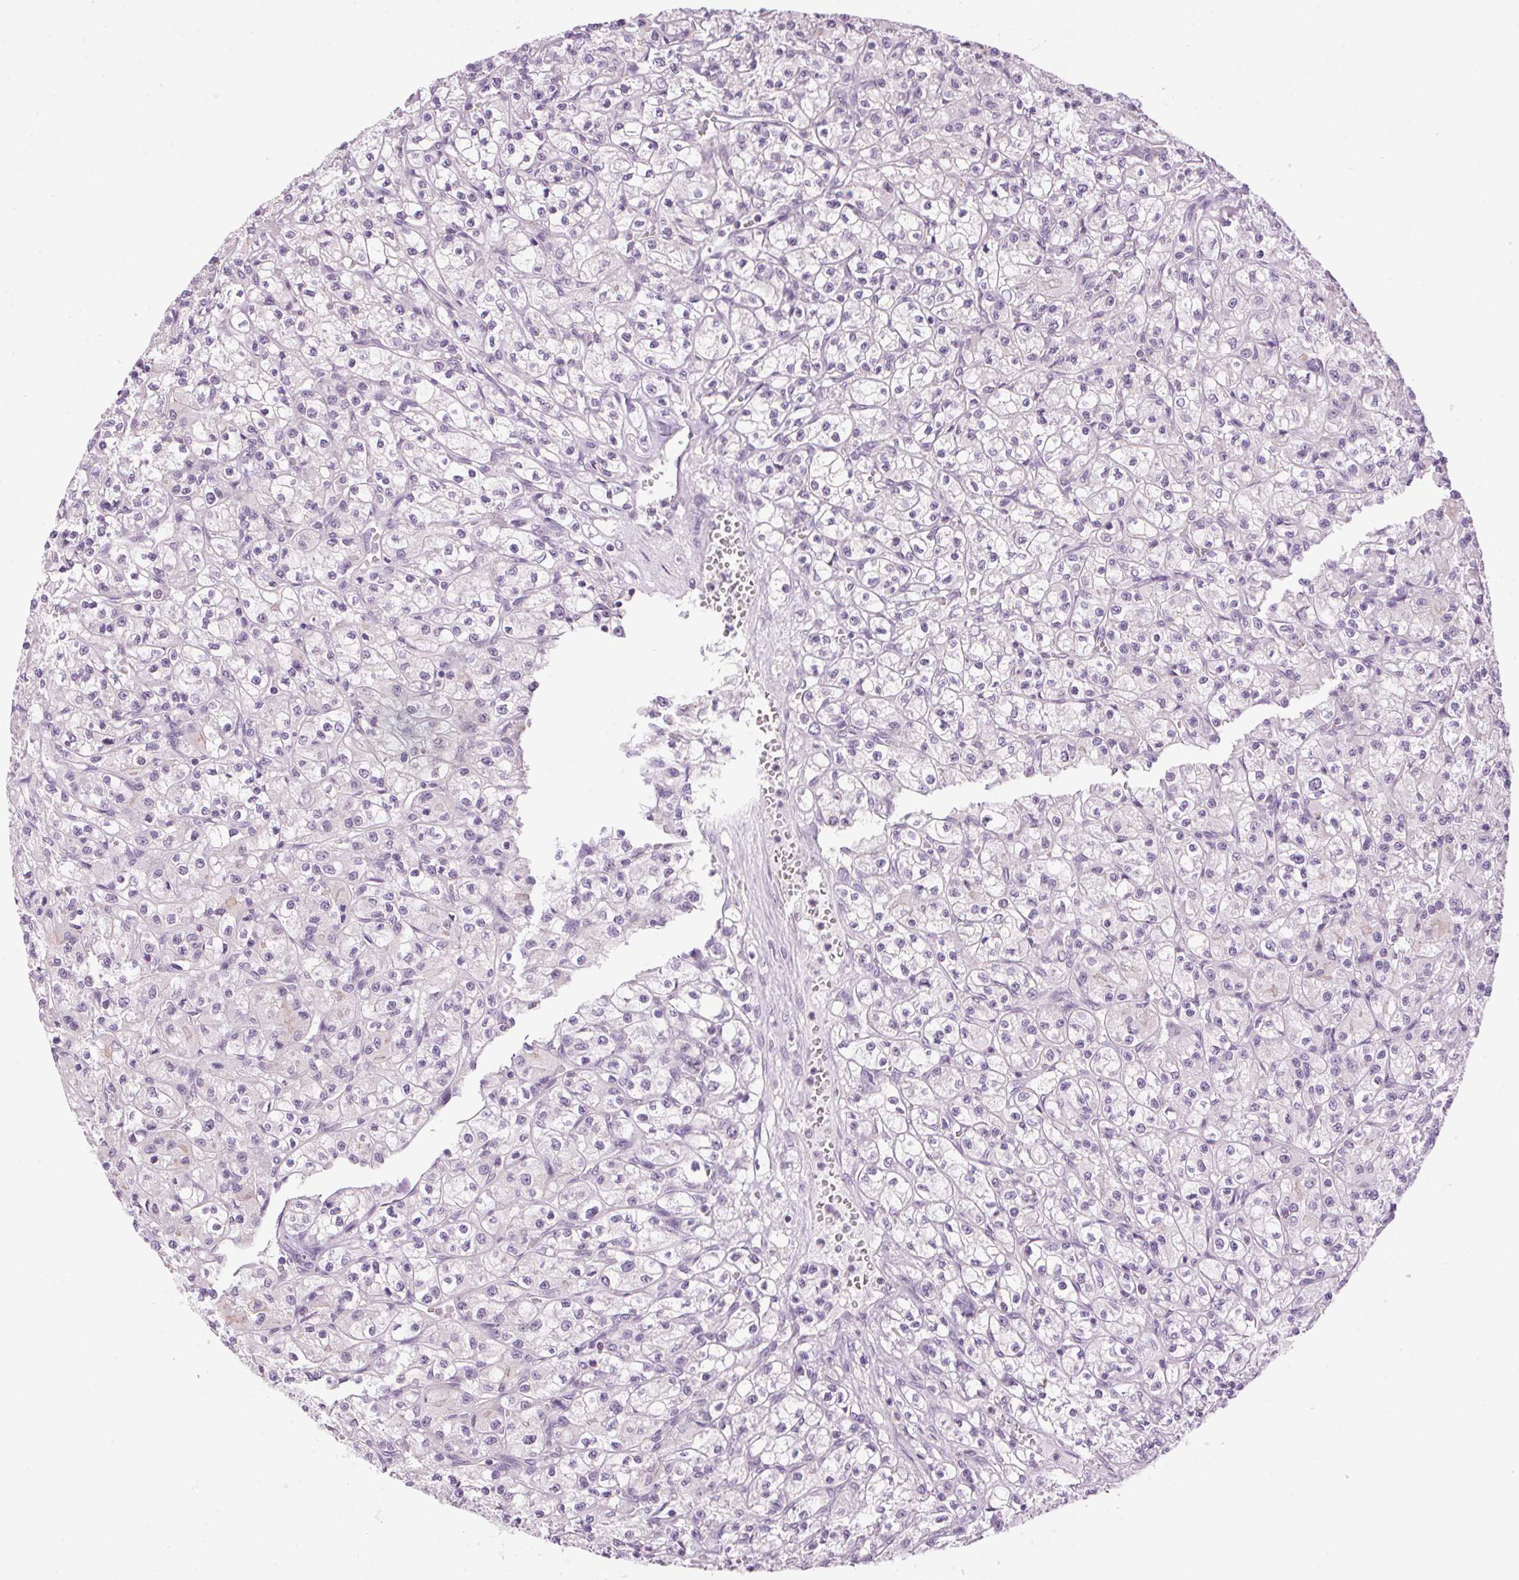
{"staining": {"intensity": "negative", "quantity": "none", "location": "none"}, "tissue": "renal cancer", "cell_type": "Tumor cells", "image_type": "cancer", "snomed": [{"axis": "morphology", "description": "Adenocarcinoma, NOS"}, {"axis": "topography", "description": "Kidney"}], "caption": "An immunohistochemistry photomicrograph of renal cancer (adenocarcinoma) is shown. There is no staining in tumor cells of renal cancer (adenocarcinoma). Brightfield microscopy of immunohistochemistry stained with DAB (brown) and hematoxylin (blue), captured at high magnification.", "gene": "SMIM13", "patient": {"sex": "female", "age": 70}}